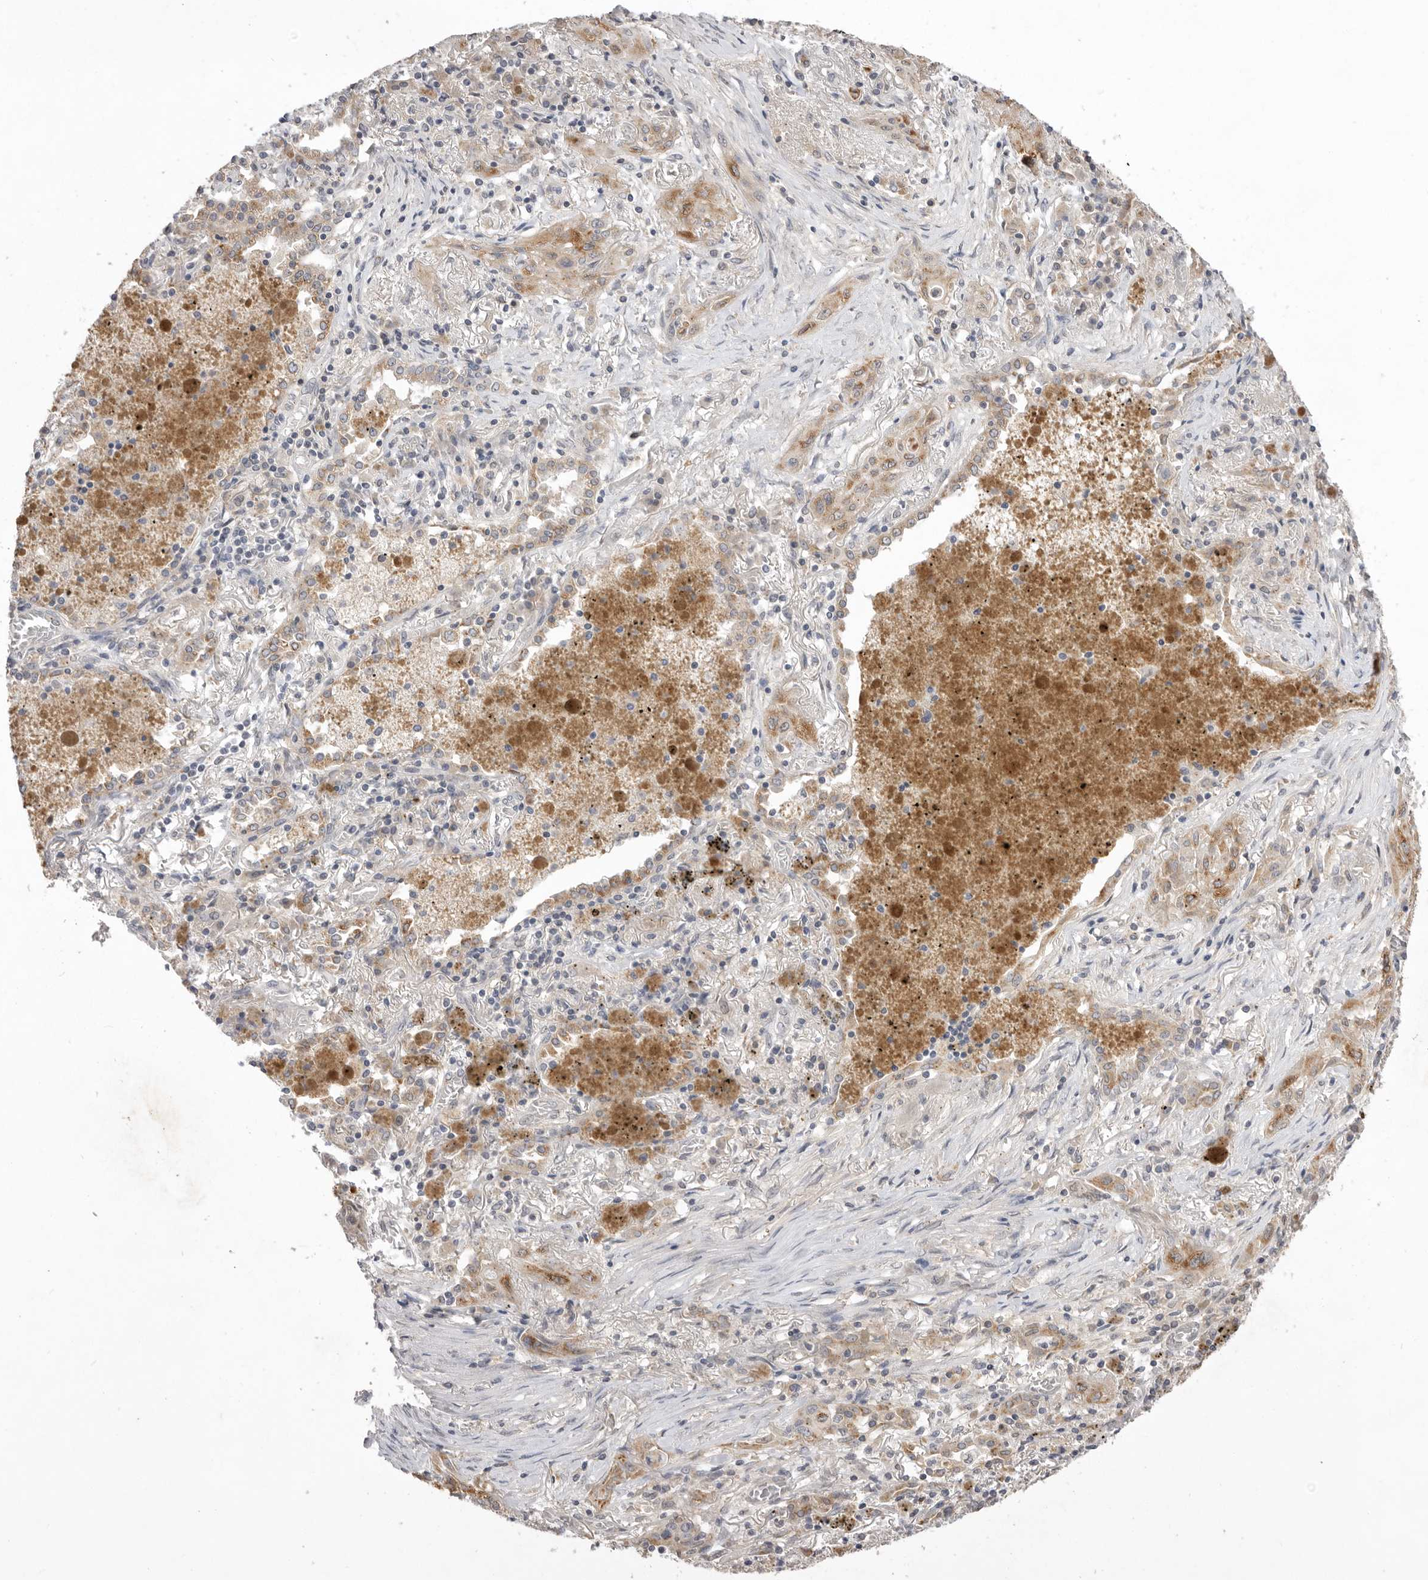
{"staining": {"intensity": "weak", "quantity": ">75%", "location": "cytoplasmic/membranous"}, "tissue": "lung cancer", "cell_type": "Tumor cells", "image_type": "cancer", "snomed": [{"axis": "morphology", "description": "Squamous cell carcinoma, NOS"}, {"axis": "topography", "description": "Lung"}], "caption": "Protein expression analysis of squamous cell carcinoma (lung) exhibits weak cytoplasmic/membranous staining in approximately >75% of tumor cells.", "gene": "TLR3", "patient": {"sex": "female", "age": 47}}